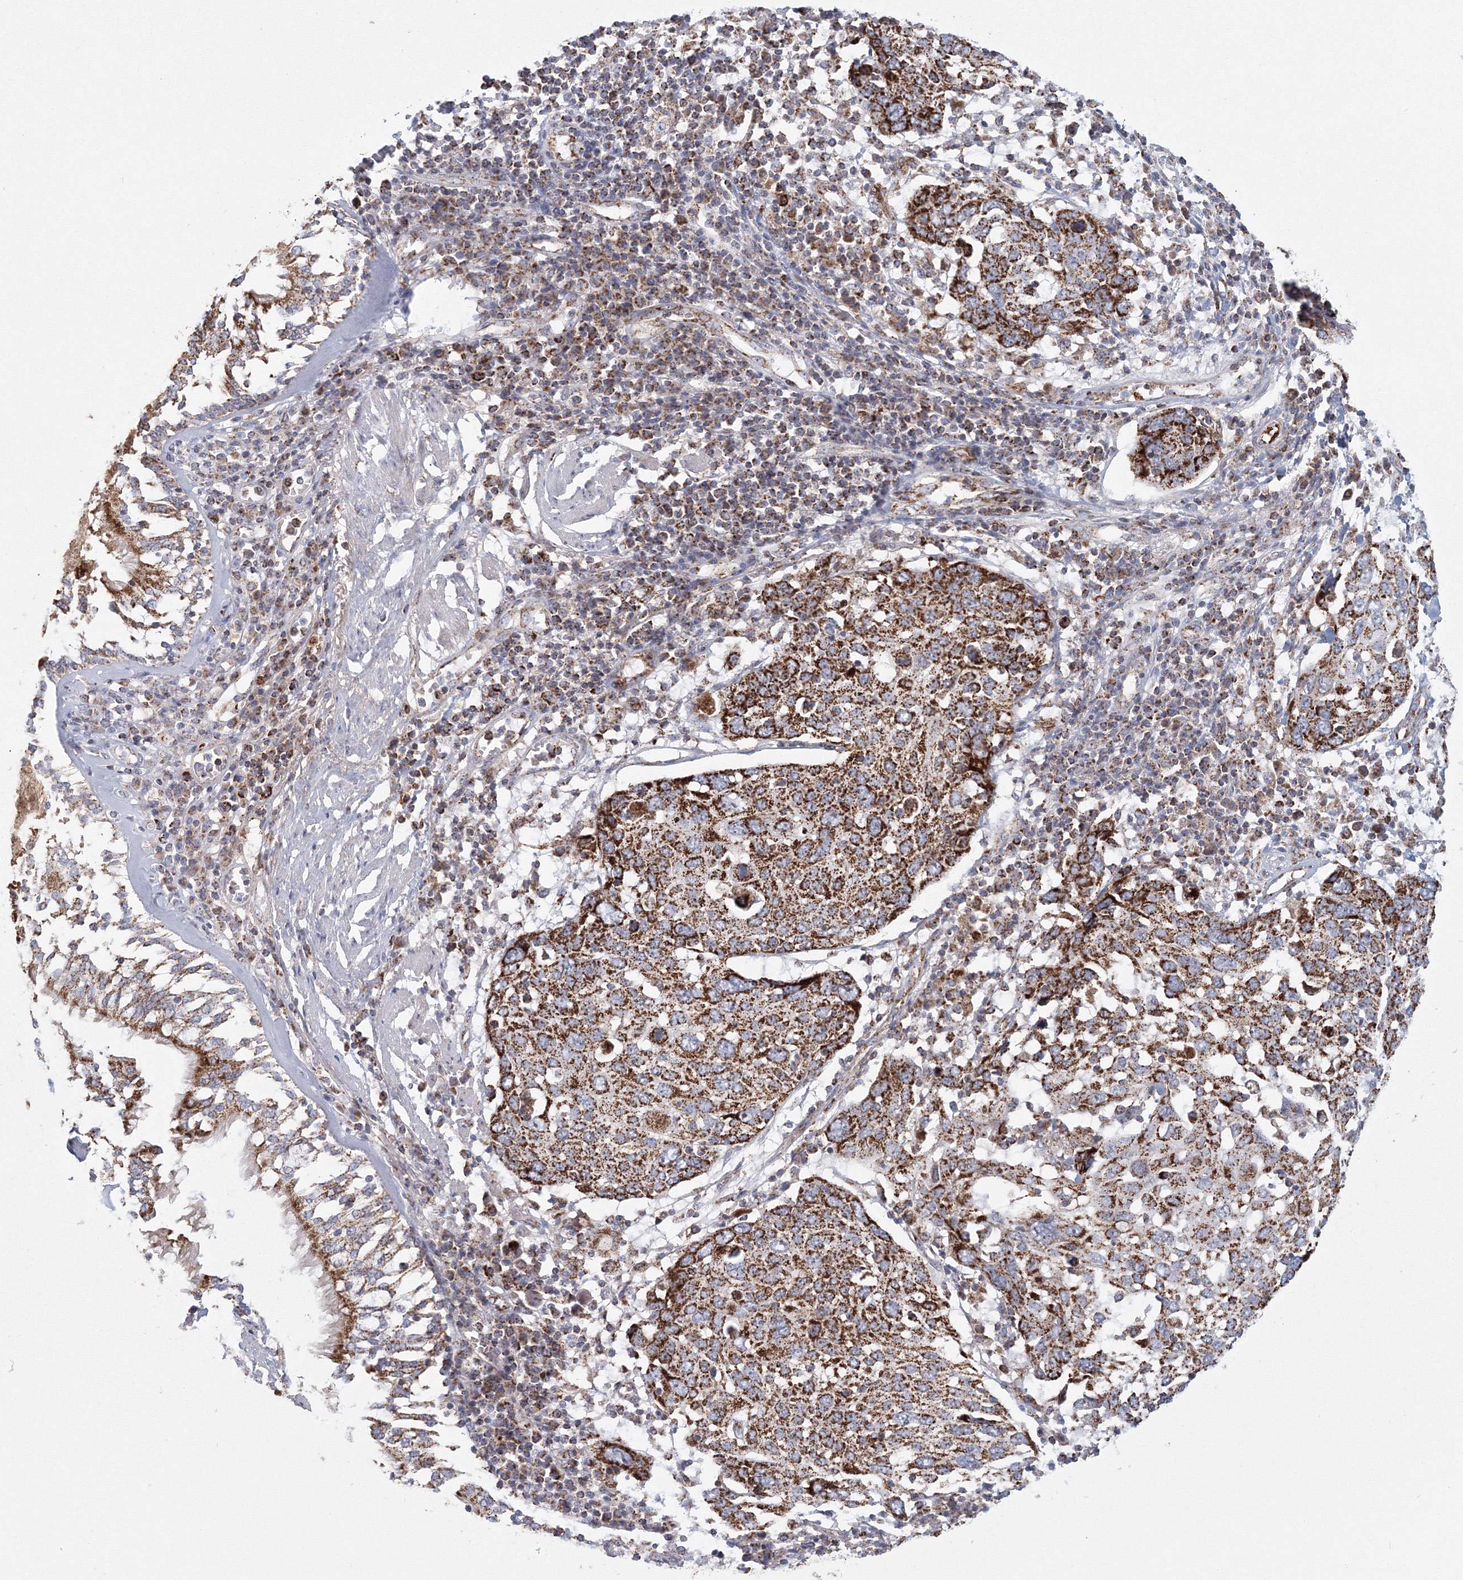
{"staining": {"intensity": "strong", "quantity": ">75%", "location": "cytoplasmic/membranous"}, "tissue": "lung cancer", "cell_type": "Tumor cells", "image_type": "cancer", "snomed": [{"axis": "morphology", "description": "Squamous cell carcinoma, NOS"}, {"axis": "topography", "description": "Lung"}], "caption": "Tumor cells exhibit high levels of strong cytoplasmic/membranous expression in about >75% of cells in lung cancer. (DAB (3,3'-diaminobenzidine) IHC, brown staining for protein, blue staining for nuclei).", "gene": "GRPEL1", "patient": {"sex": "male", "age": 65}}